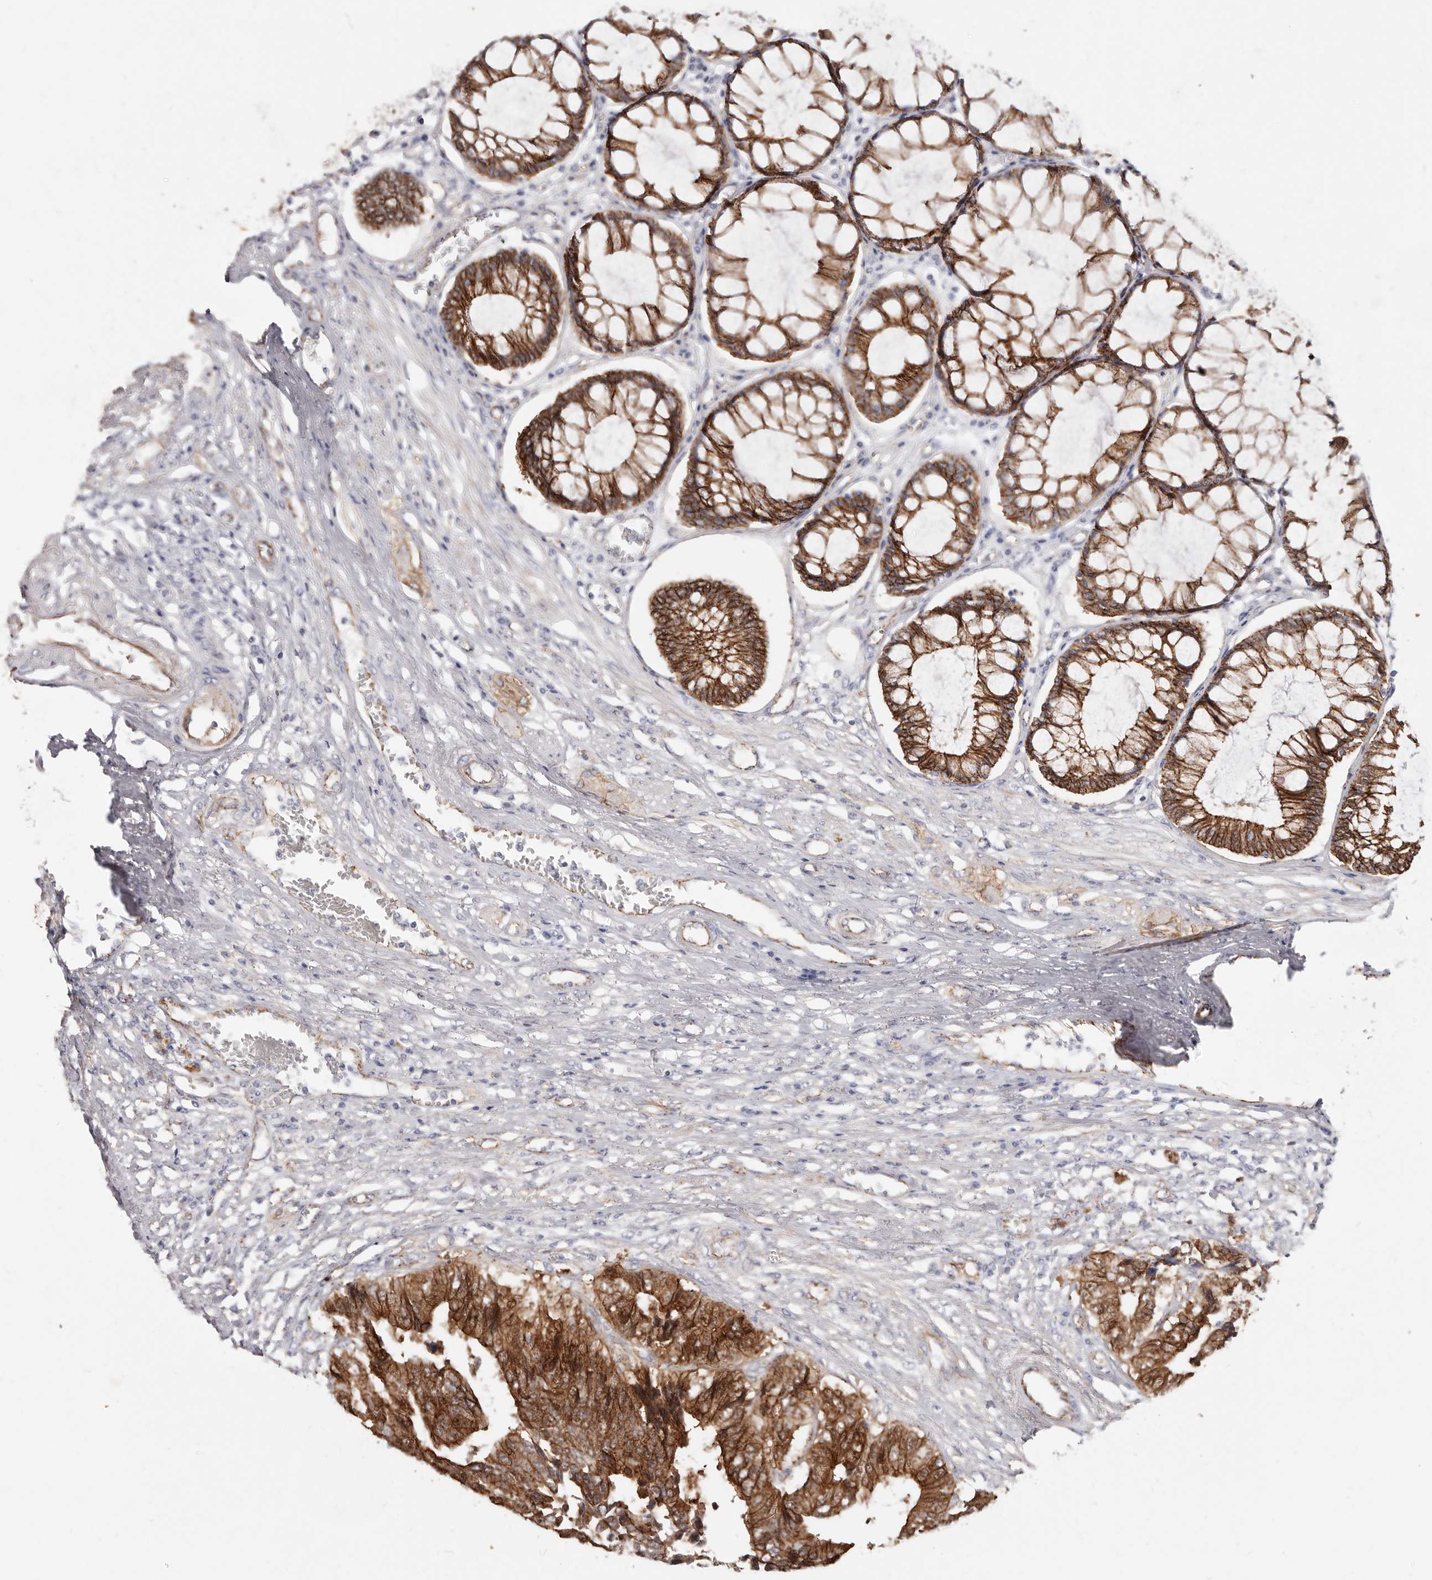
{"staining": {"intensity": "strong", "quantity": ">75%", "location": "cytoplasmic/membranous"}, "tissue": "colorectal cancer", "cell_type": "Tumor cells", "image_type": "cancer", "snomed": [{"axis": "morphology", "description": "Adenocarcinoma, NOS"}, {"axis": "topography", "description": "Rectum"}], "caption": "Colorectal adenocarcinoma stained with a protein marker displays strong staining in tumor cells.", "gene": "CTNNB1", "patient": {"sex": "male", "age": 84}}